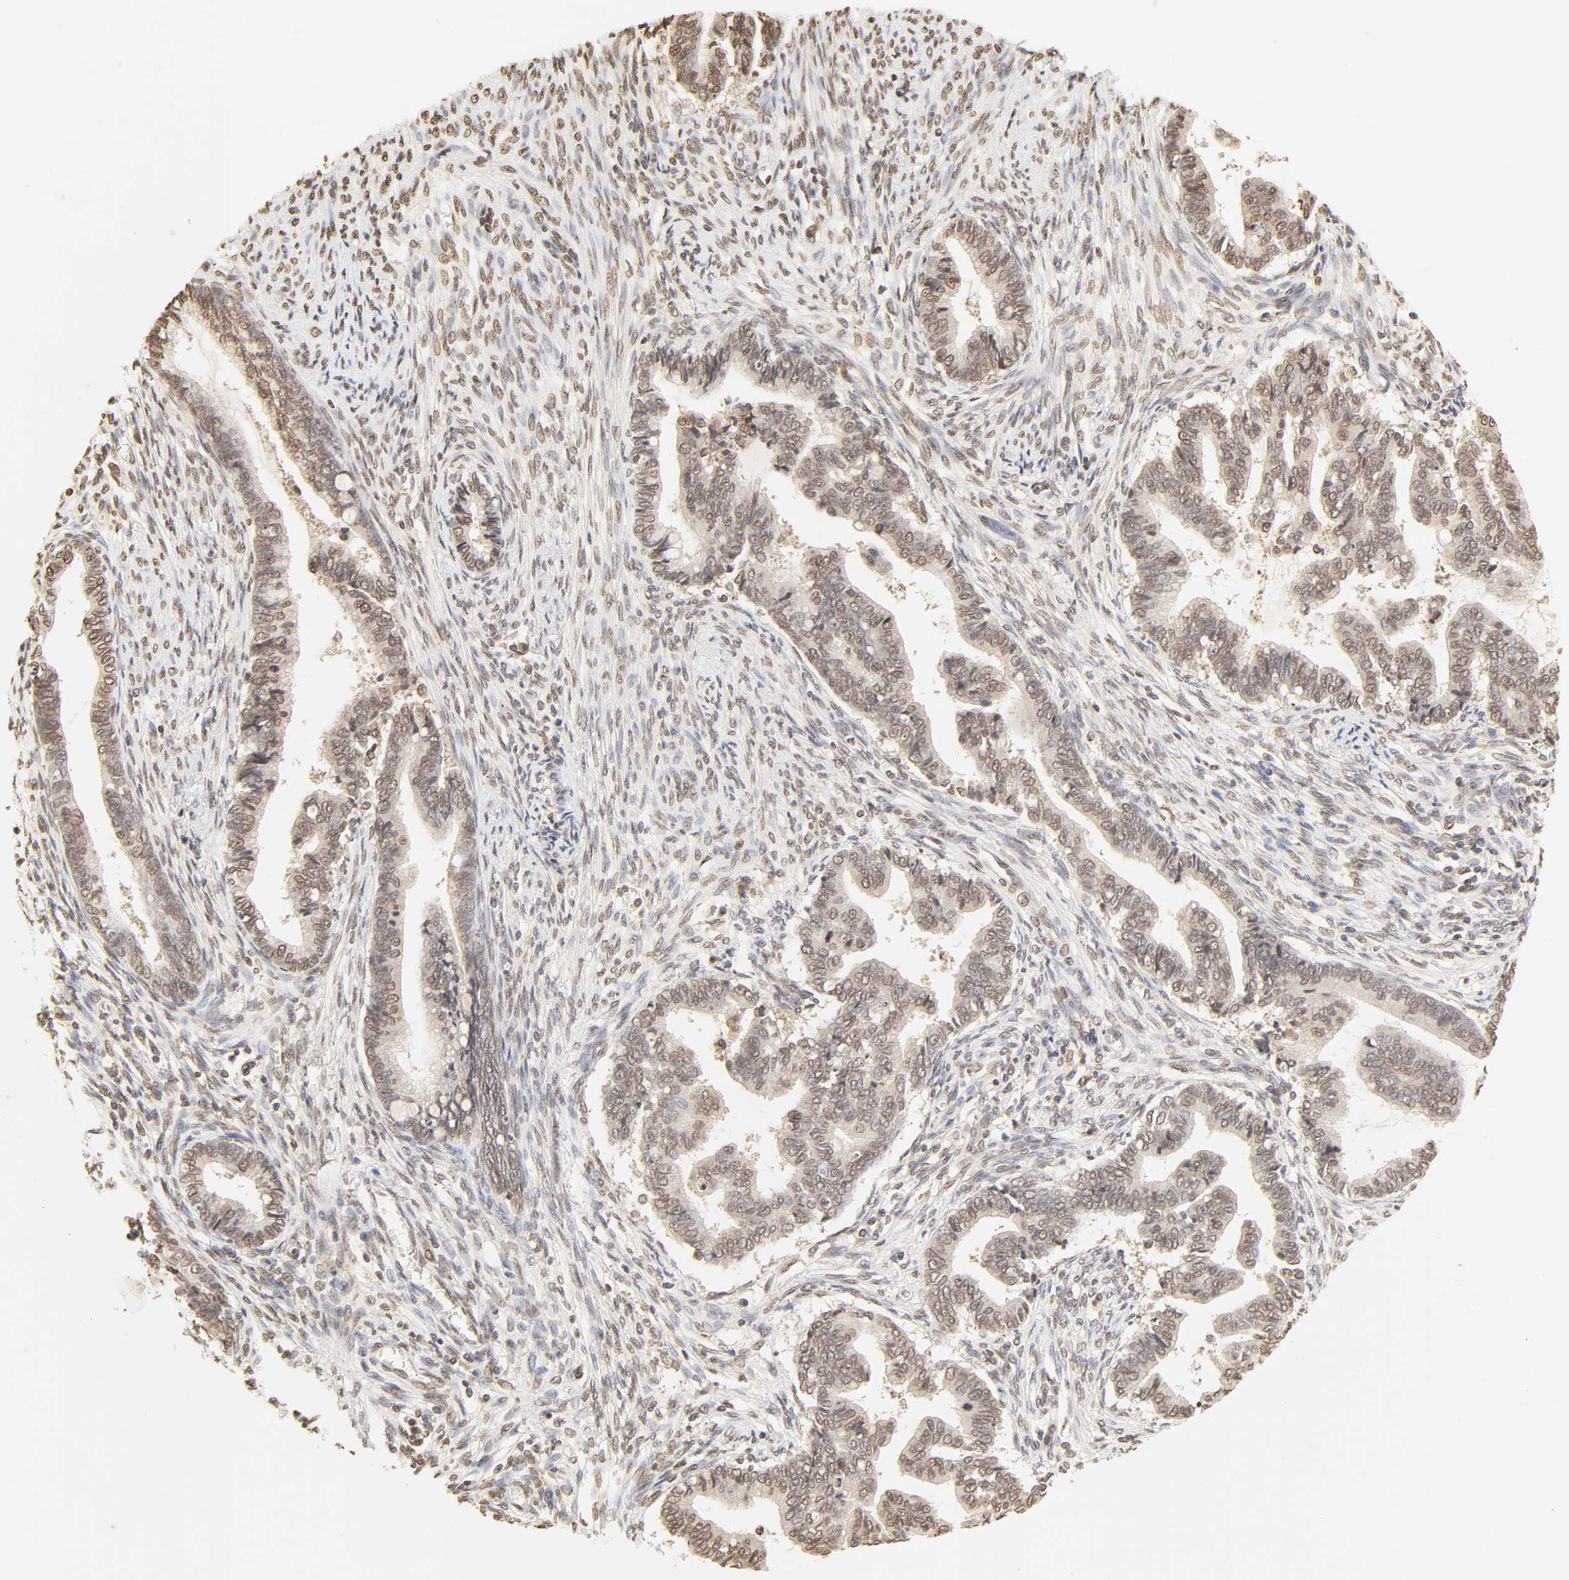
{"staining": {"intensity": "moderate", "quantity": ">75%", "location": "nuclear"}, "tissue": "cervical cancer", "cell_type": "Tumor cells", "image_type": "cancer", "snomed": [{"axis": "morphology", "description": "Adenocarcinoma, NOS"}, {"axis": "topography", "description": "Cervix"}], "caption": "High-magnification brightfield microscopy of cervical cancer (adenocarcinoma) stained with DAB (3,3'-diaminobenzidine) (brown) and counterstained with hematoxylin (blue). tumor cells exhibit moderate nuclear expression is identified in about>75% of cells.", "gene": "TBL1X", "patient": {"sex": "female", "age": 44}}